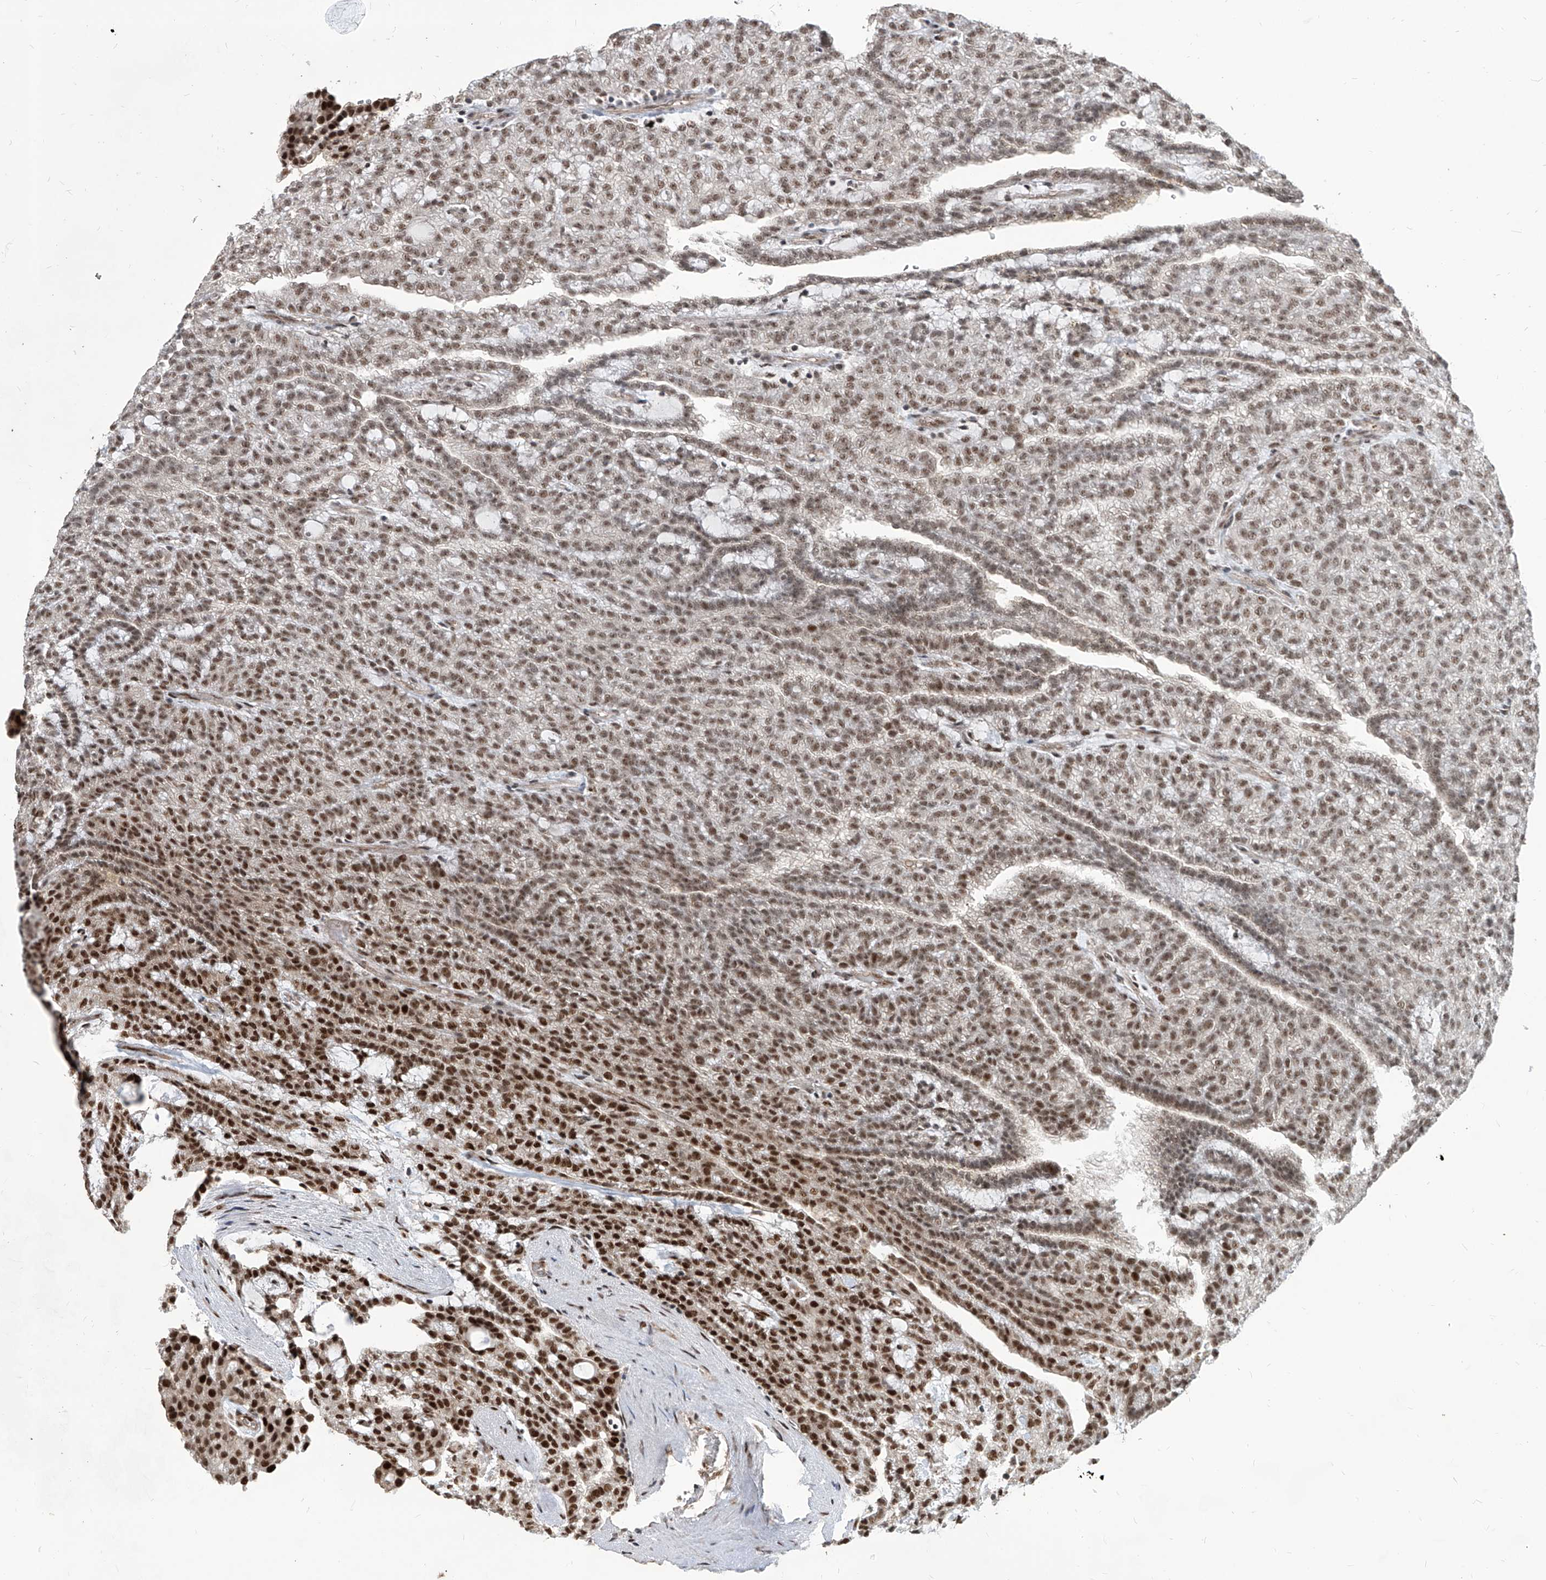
{"staining": {"intensity": "strong", "quantity": ">75%", "location": "nuclear"}, "tissue": "renal cancer", "cell_type": "Tumor cells", "image_type": "cancer", "snomed": [{"axis": "morphology", "description": "Adenocarcinoma, NOS"}, {"axis": "topography", "description": "Kidney"}], "caption": "An IHC photomicrograph of tumor tissue is shown. Protein staining in brown shows strong nuclear positivity in renal cancer within tumor cells. (IHC, brightfield microscopy, high magnification).", "gene": "IRF2", "patient": {"sex": "male", "age": 63}}